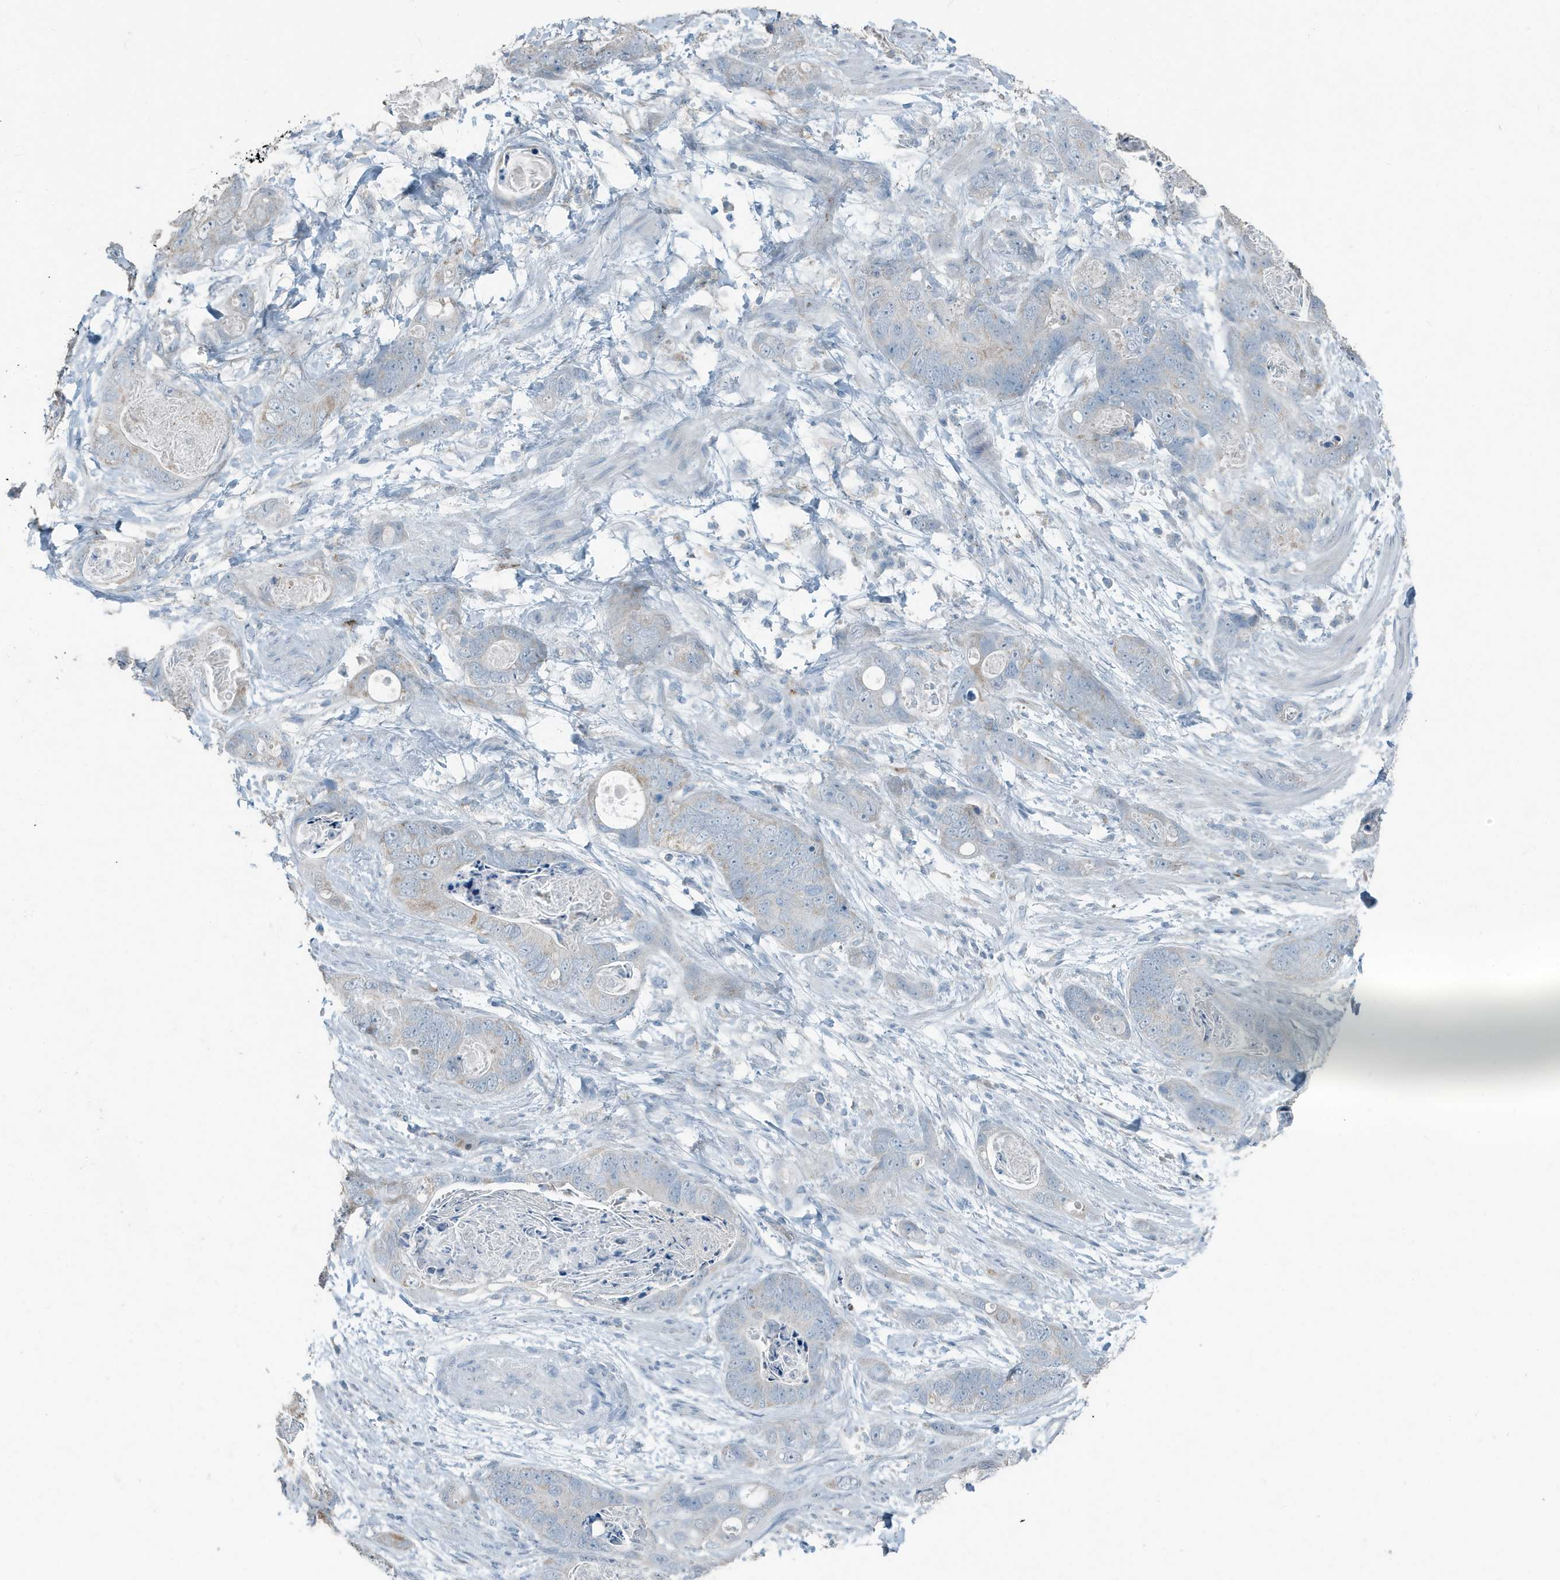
{"staining": {"intensity": "weak", "quantity": "<25%", "location": "cytoplasmic/membranous"}, "tissue": "stomach cancer", "cell_type": "Tumor cells", "image_type": "cancer", "snomed": [{"axis": "morphology", "description": "Adenocarcinoma, NOS"}, {"axis": "topography", "description": "Stomach"}], "caption": "The image exhibits no significant positivity in tumor cells of stomach cancer (adenocarcinoma).", "gene": "FAM162A", "patient": {"sex": "female", "age": 89}}